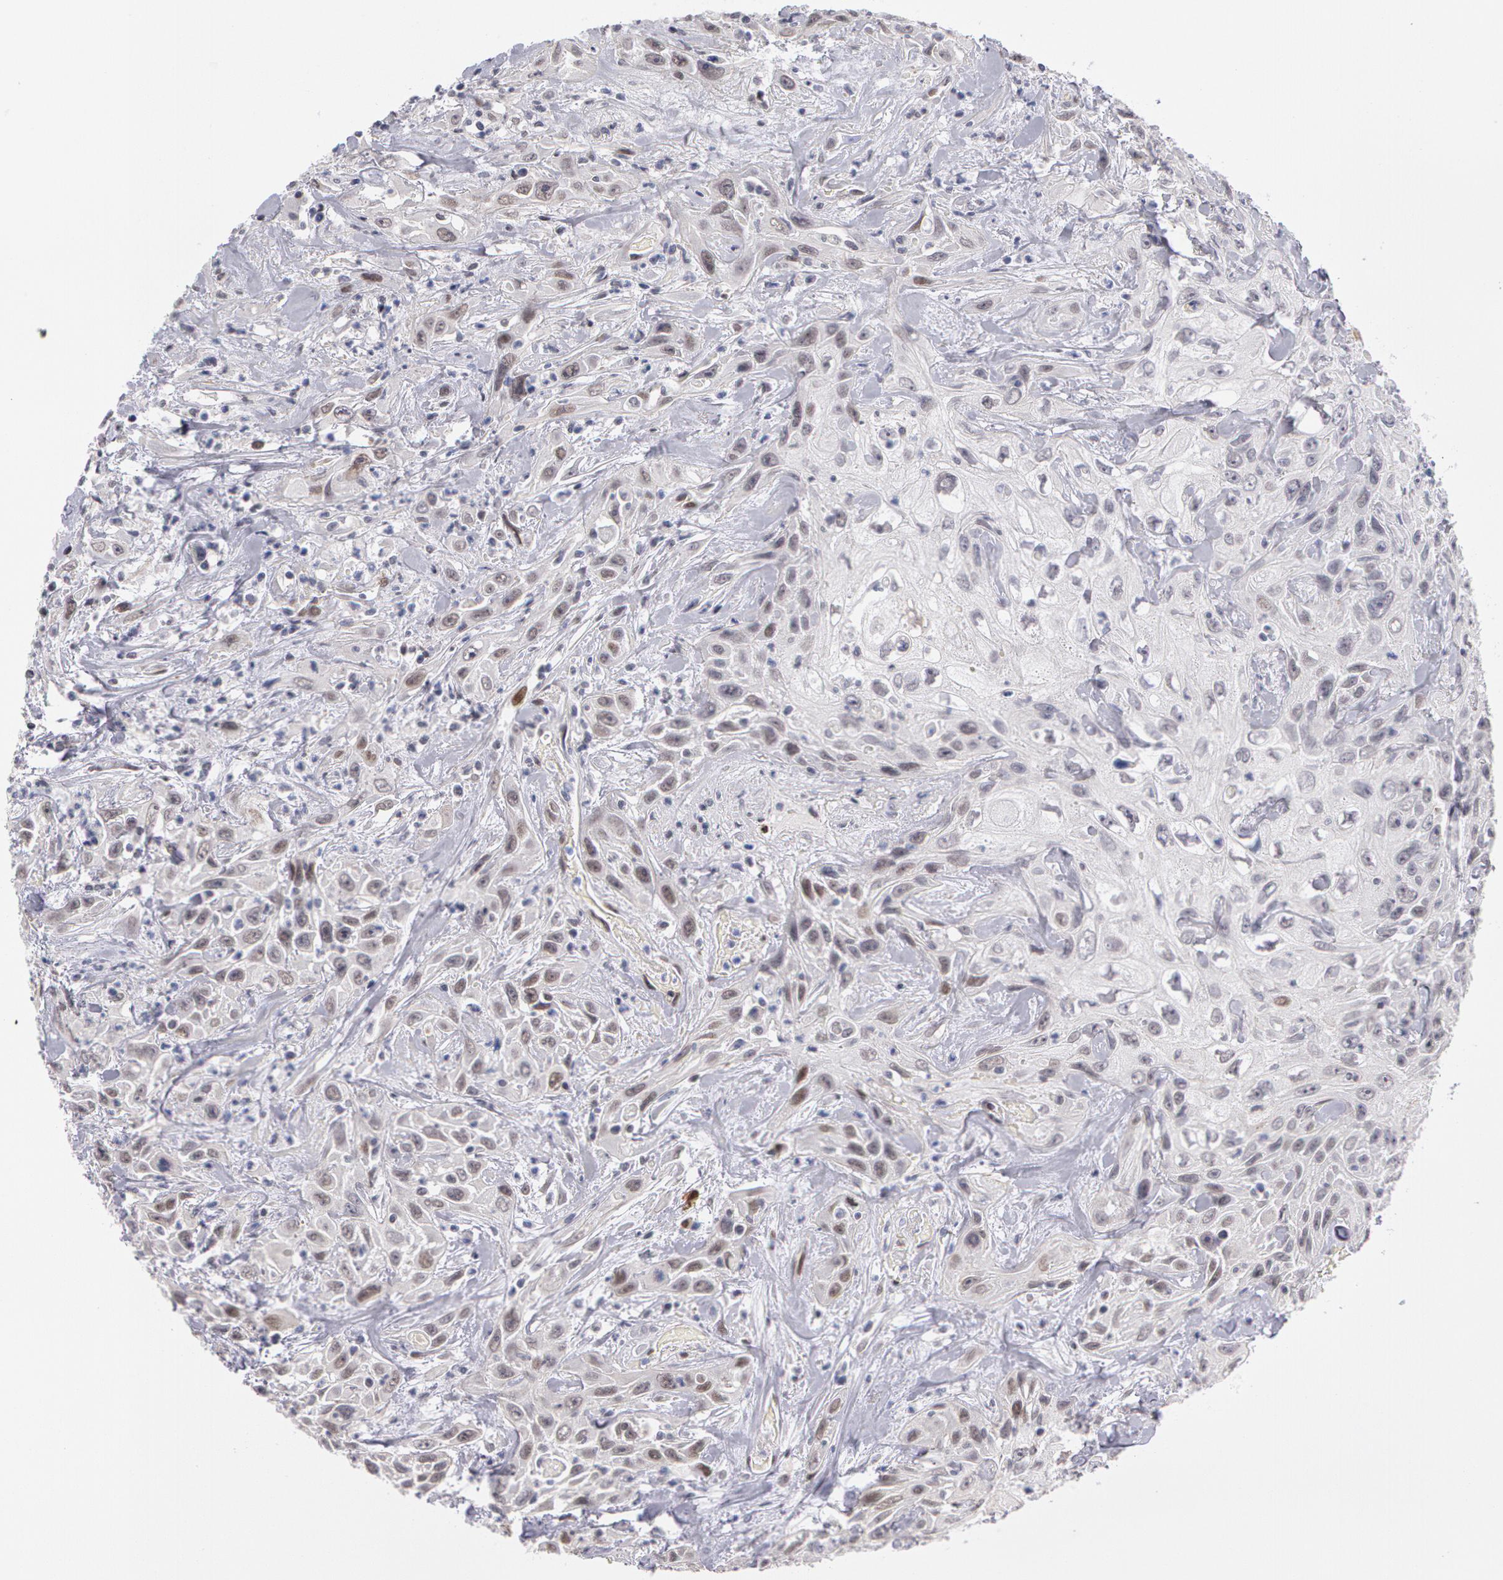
{"staining": {"intensity": "negative", "quantity": "none", "location": "none"}, "tissue": "urothelial cancer", "cell_type": "Tumor cells", "image_type": "cancer", "snomed": [{"axis": "morphology", "description": "Urothelial carcinoma, High grade"}, {"axis": "topography", "description": "Urinary bladder"}], "caption": "IHC of human high-grade urothelial carcinoma displays no expression in tumor cells.", "gene": "PRICKLE1", "patient": {"sex": "female", "age": 84}}